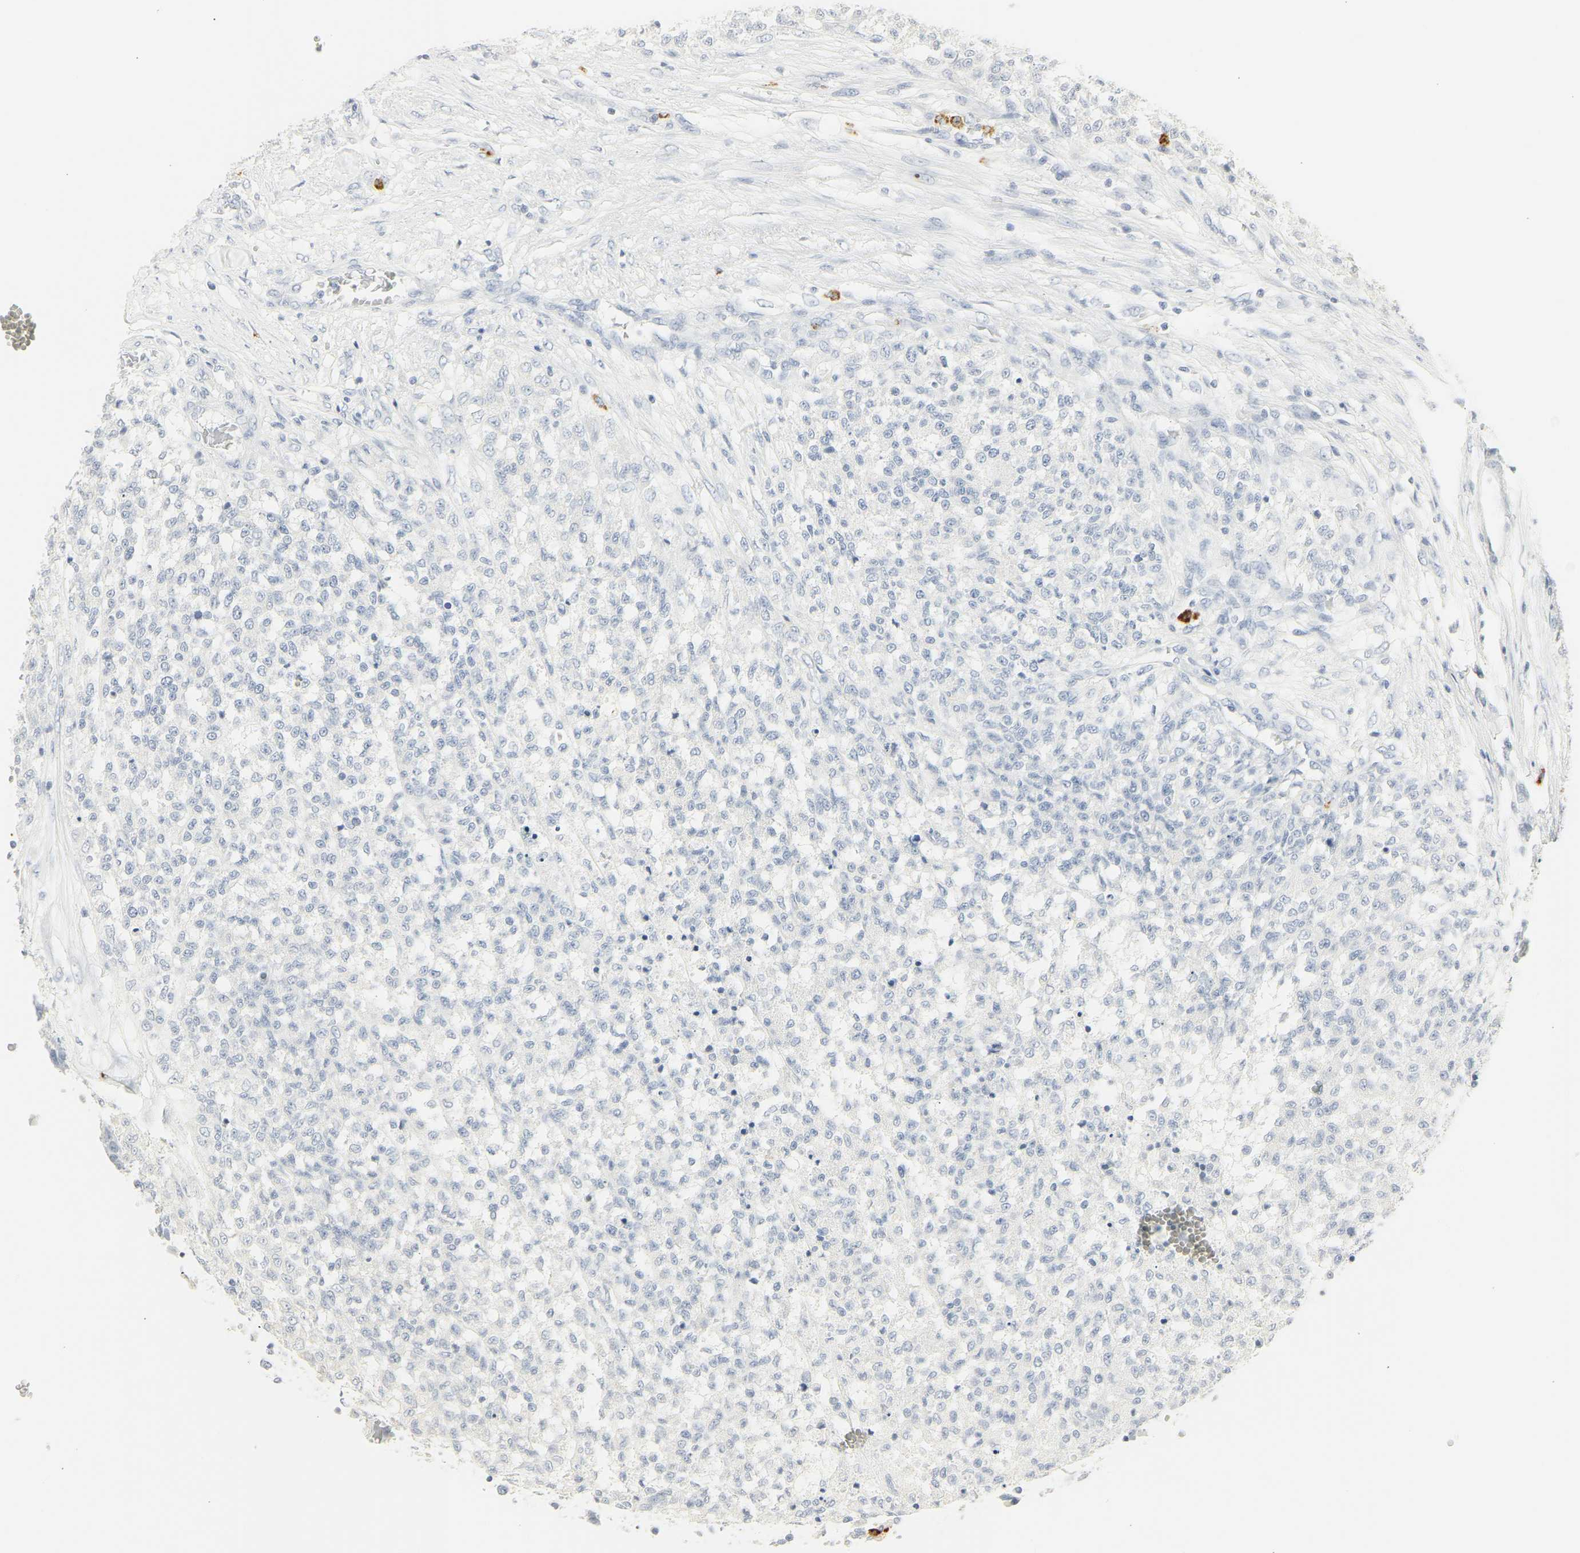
{"staining": {"intensity": "negative", "quantity": "none", "location": "none"}, "tissue": "testis cancer", "cell_type": "Tumor cells", "image_type": "cancer", "snomed": [{"axis": "morphology", "description": "Seminoma, NOS"}, {"axis": "topography", "description": "Testis"}], "caption": "IHC histopathology image of human testis seminoma stained for a protein (brown), which exhibits no positivity in tumor cells.", "gene": "MPO", "patient": {"sex": "male", "age": 59}}